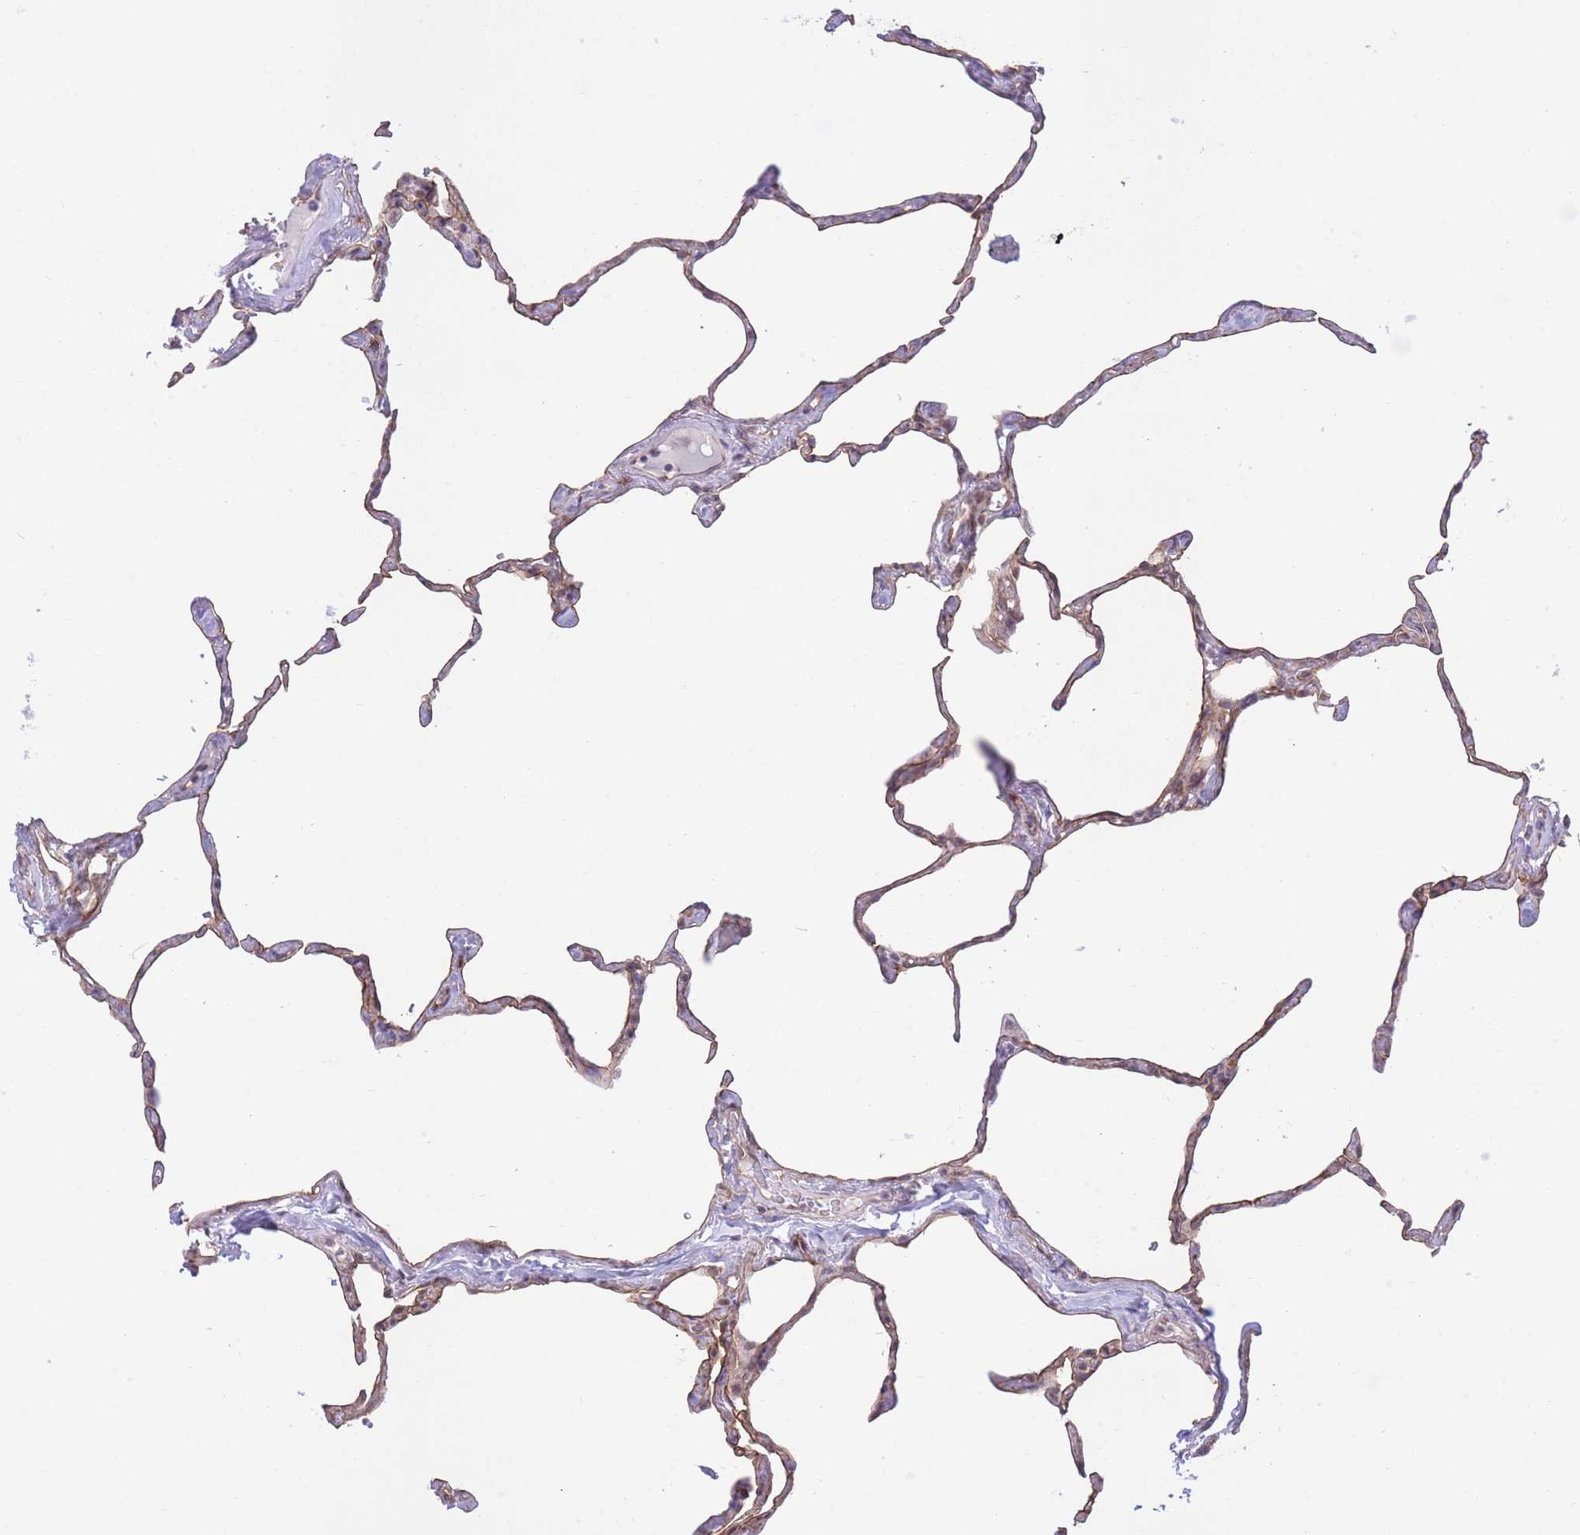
{"staining": {"intensity": "moderate", "quantity": "25%-75%", "location": "cytoplasmic/membranous"}, "tissue": "lung", "cell_type": "Alveolar cells", "image_type": "normal", "snomed": [{"axis": "morphology", "description": "Normal tissue, NOS"}, {"axis": "topography", "description": "Lung"}], "caption": "High-power microscopy captured an immunohistochemistry (IHC) micrograph of unremarkable lung, revealing moderate cytoplasmic/membranous expression in about 25%-75% of alveolar cells. The staining was performed using DAB to visualize the protein expression in brown, while the nuclei were stained in blue with hematoxylin (Magnification: 20x).", "gene": "MRPS31", "patient": {"sex": "male", "age": 65}}